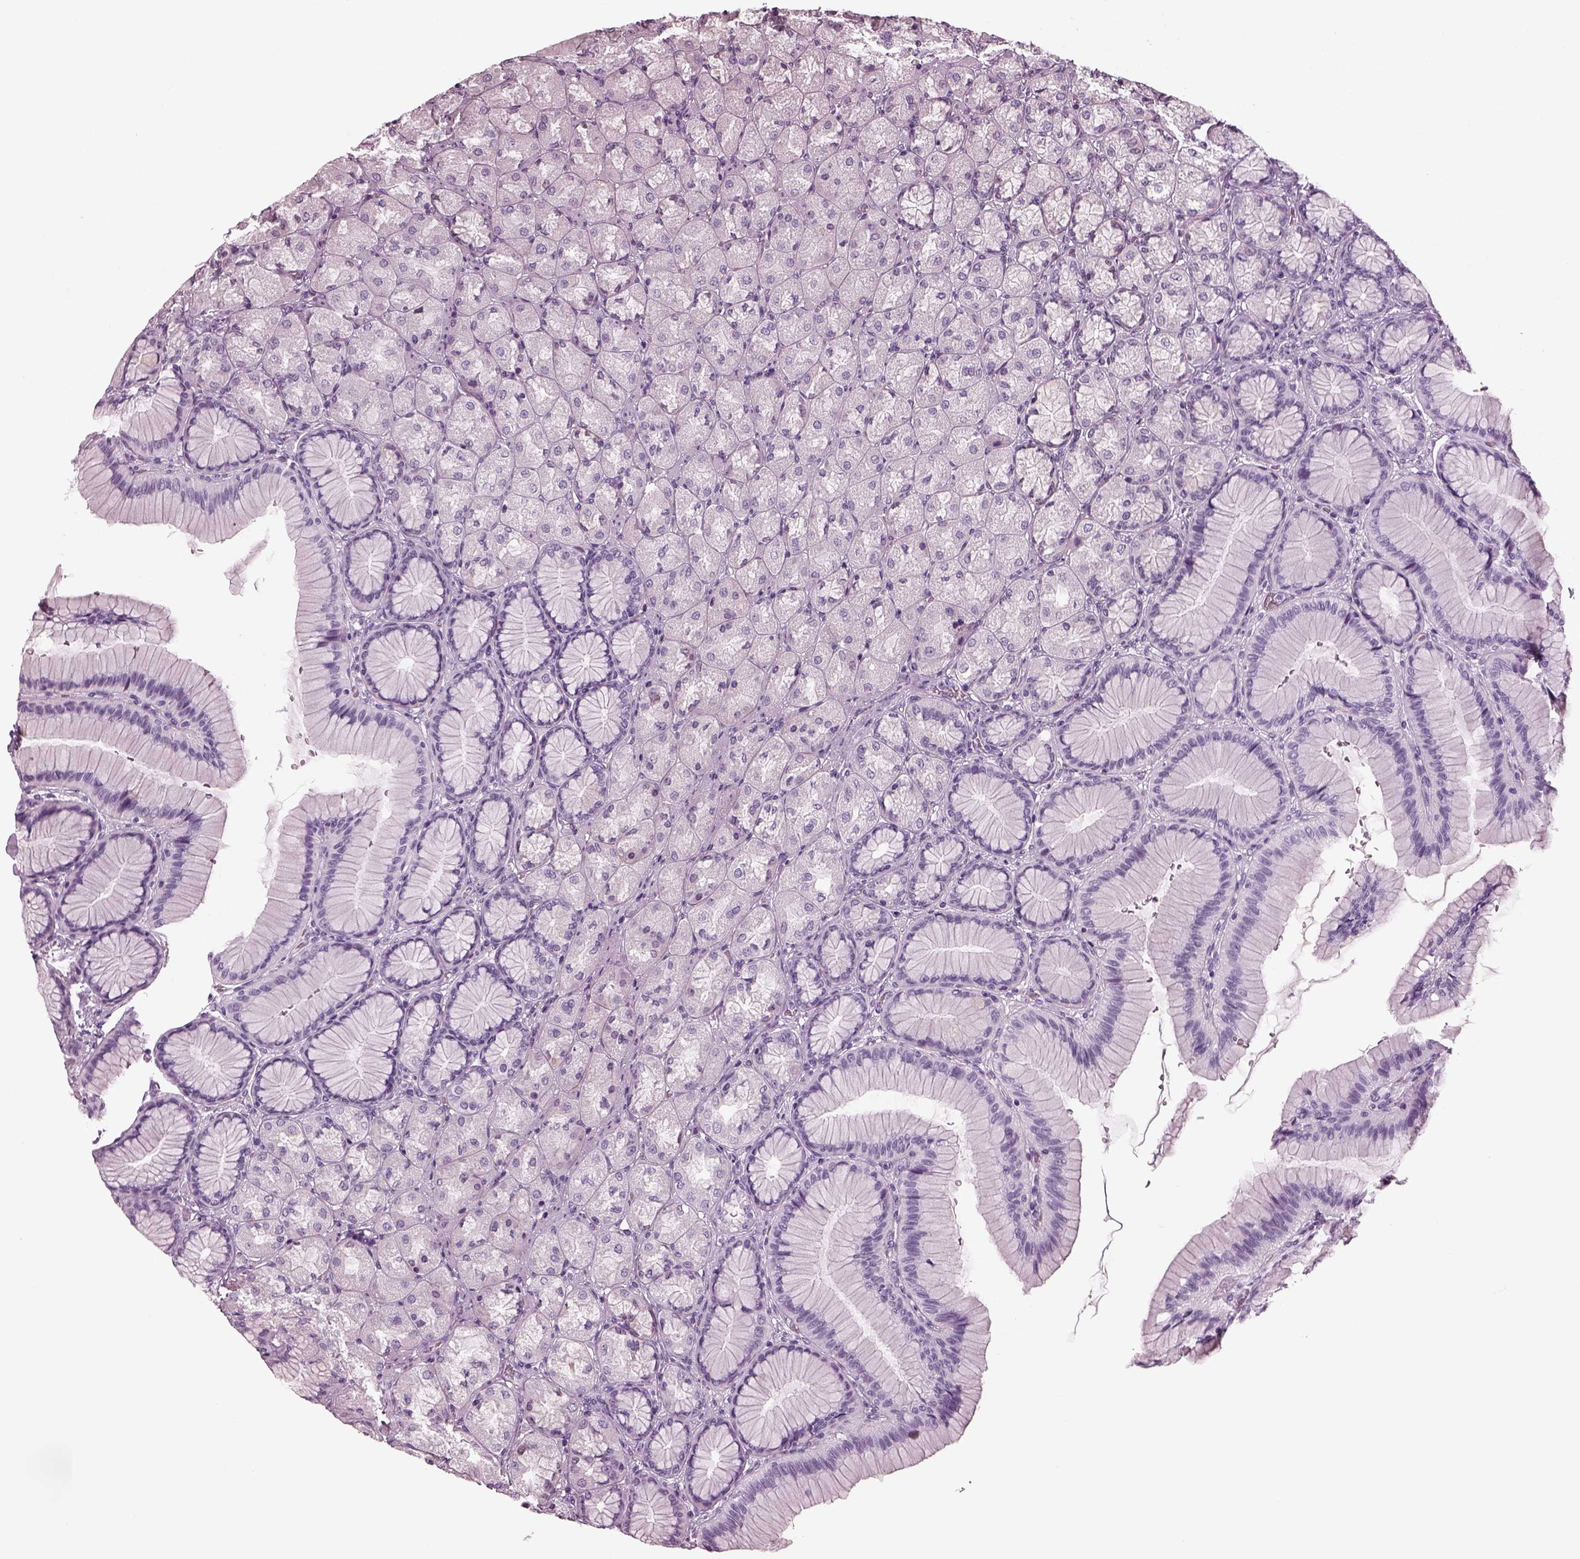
{"staining": {"intensity": "negative", "quantity": "none", "location": "none"}, "tissue": "stomach", "cell_type": "Glandular cells", "image_type": "normal", "snomed": [{"axis": "morphology", "description": "Normal tissue, NOS"}, {"axis": "morphology", "description": "Adenocarcinoma, NOS"}, {"axis": "morphology", "description": "Adenocarcinoma, High grade"}, {"axis": "topography", "description": "Stomach, upper"}, {"axis": "topography", "description": "Stomach"}], "caption": "Immunohistochemical staining of benign stomach displays no significant staining in glandular cells.", "gene": "RCVRN", "patient": {"sex": "female", "age": 65}}